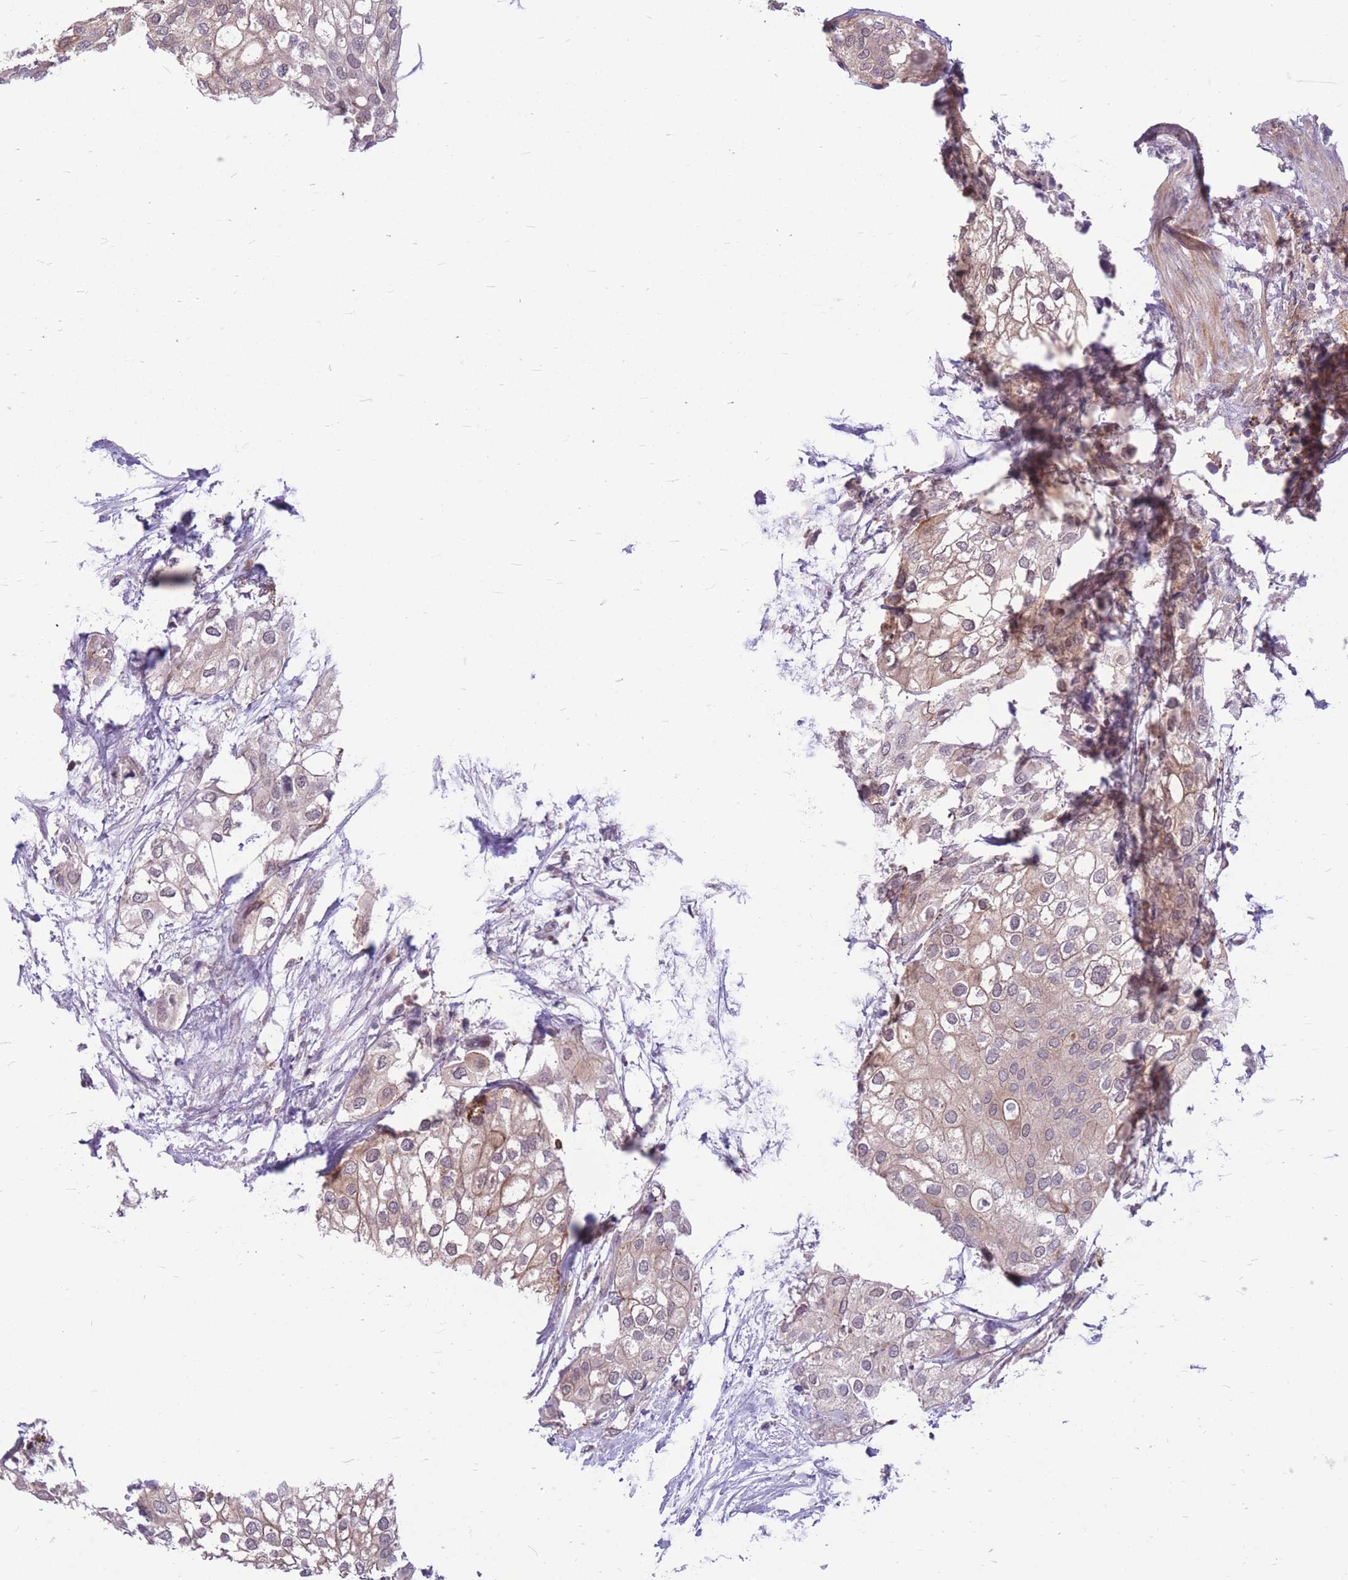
{"staining": {"intensity": "weak", "quantity": "25%-75%", "location": "cytoplasmic/membranous,nuclear"}, "tissue": "urothelial cancer", "cell_type": "Tumor cells", "image_type": "cancer", "snomed": [{"axis": "morphology", "description": "Urothelial carcinoma, High grade"}, {"axis": "topography", "description": "Urinary bladder"}], "caption": "A photomicrograph showing weak cytoplasmic/membranous and nuclear expression in approximately 25%-75% of tumor cells in high-grade urothelial carcinoma, as visualized by brown immunohistochemical staining.", "gene": "TCF20", "patient": {"sex": "male", "age": 64}}